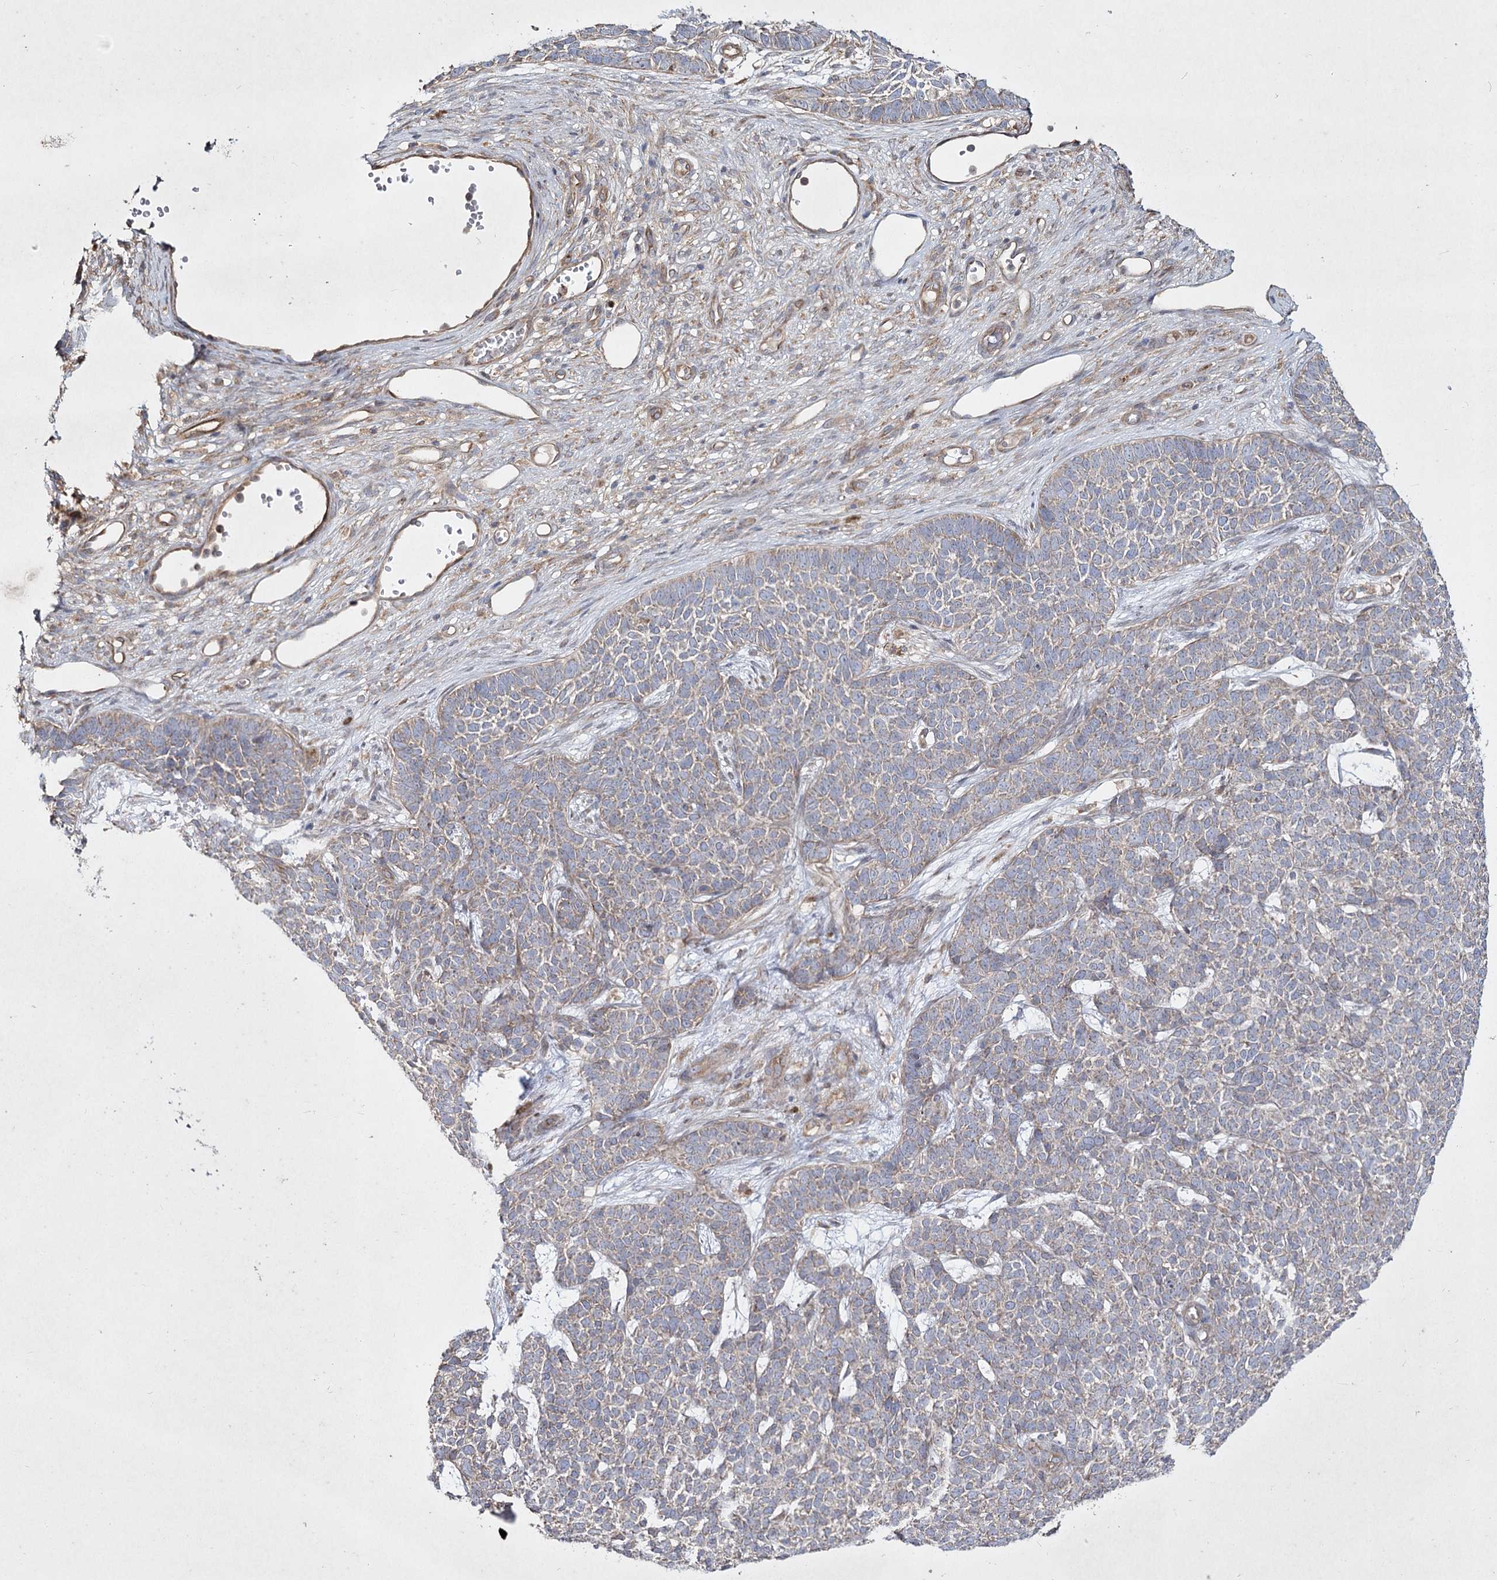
{"staining": {"intensity": "negative", "quantity": "none", "location": "none"}, "tissue": "skin cancer", "cell_type": "Tumor cells", "image_type": "cancer", "snomed": [{"axis": "morphology", "description": "Basal cell carcinoma"}, {"axis": "topography", "description": "Skin"}], "caption": "An immunohistochemistry histopathology image of skin cancer (basal cell carcinoma) is shown. There is no staining in tumor cells of skin cancer (basal cell carcinoma).", "gene": "SH3TC1", "patient": {"sex": "female", "age": 84}}